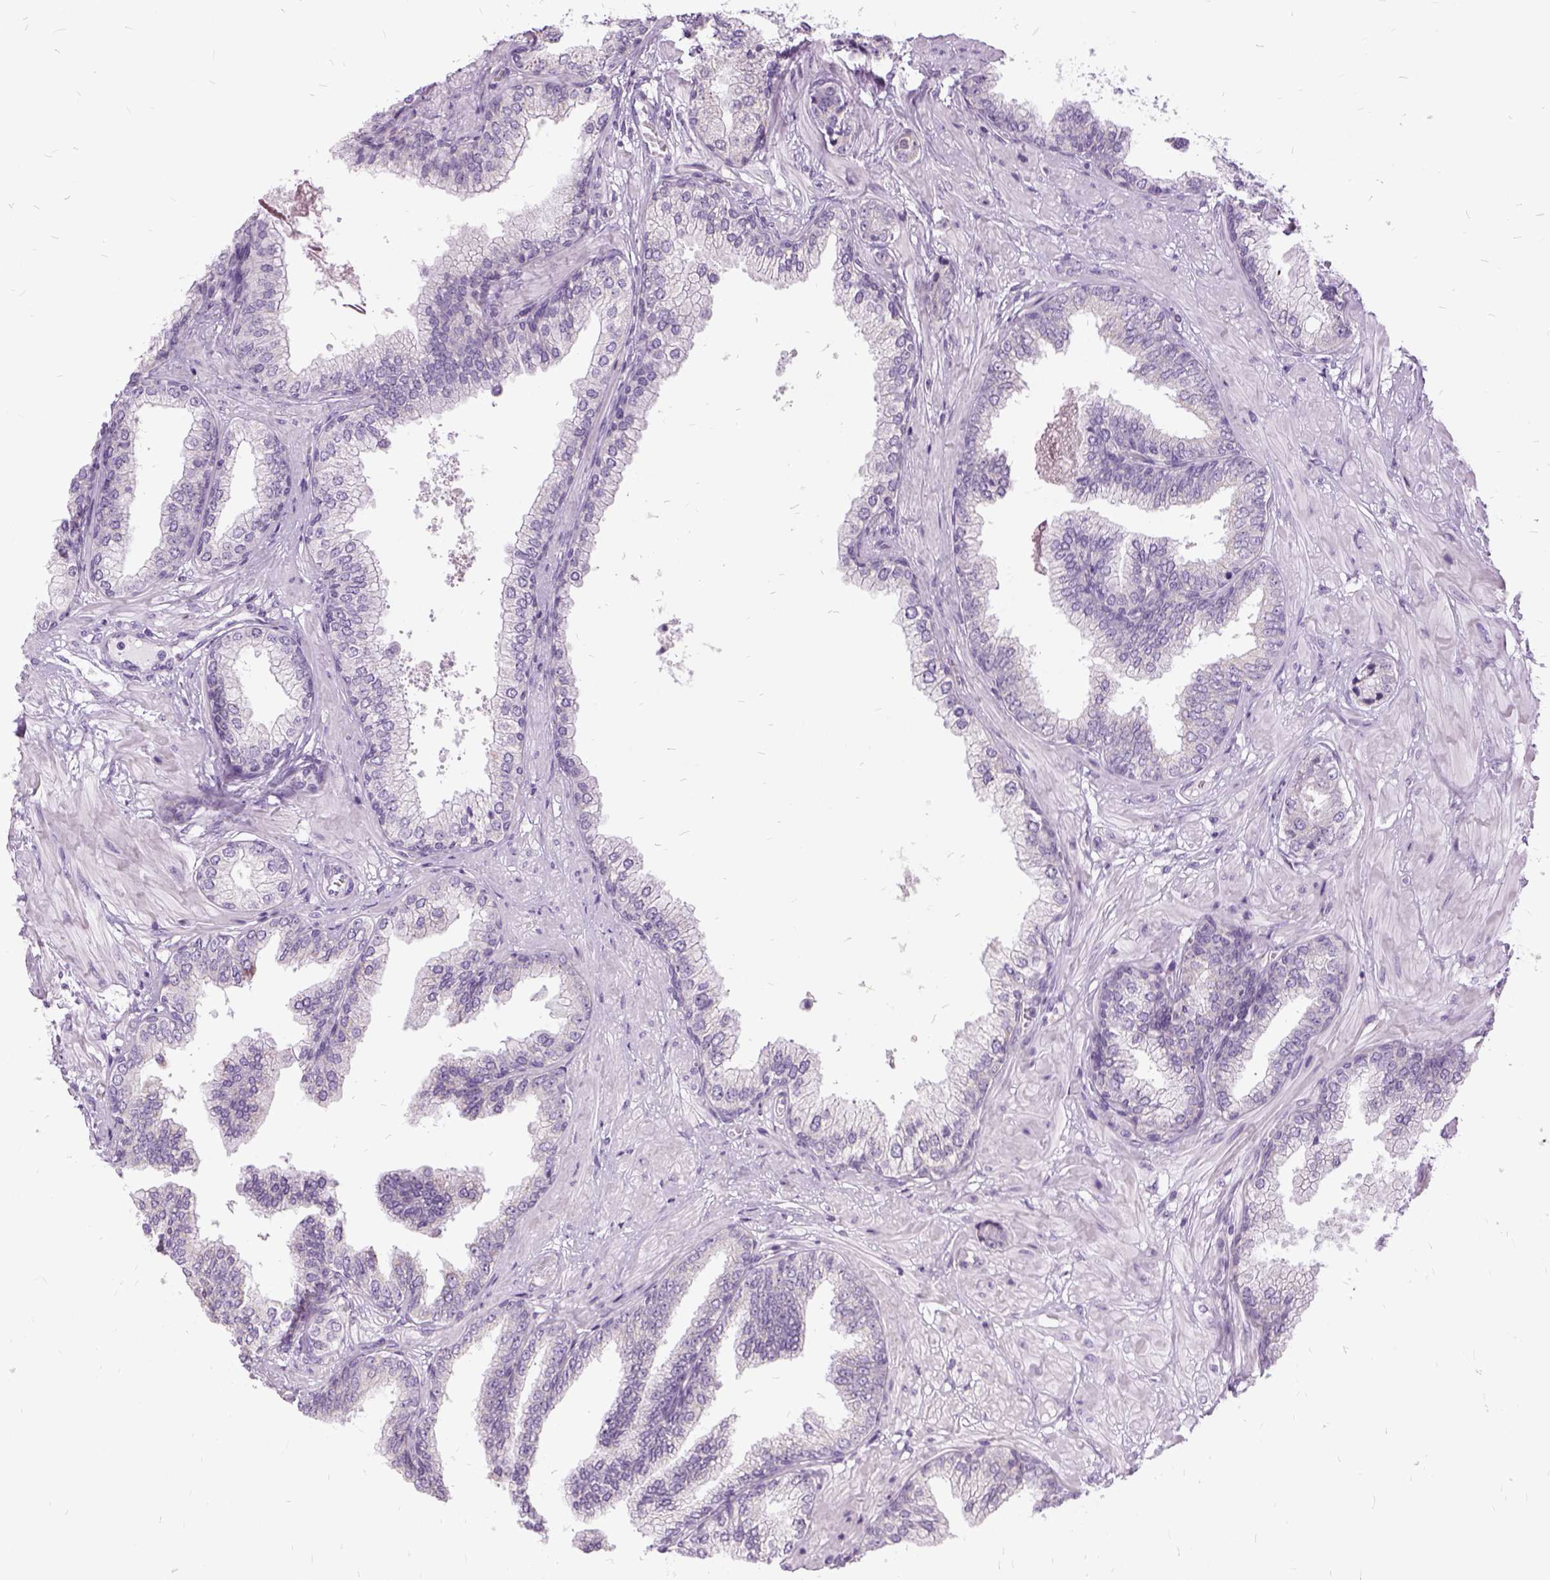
{"staining": {"intensity": "negative", "quantity": "none", "location": "none"}, "tissue": "prostate cancer", "cell_type": "Tumor cells", "image_type": "cancer", "snomed": [{"axis": "morphology", "description": "Adenocarcinoma, Low grade"}, {"axis": "topography", "description": "Prostate"}], "caption": "A micrograph of human prostate low-grade adenocarcinoma is negative for staining in tumor cells.", "gene": "FDX1", "patient": {"sex": "male", "age": 55}}